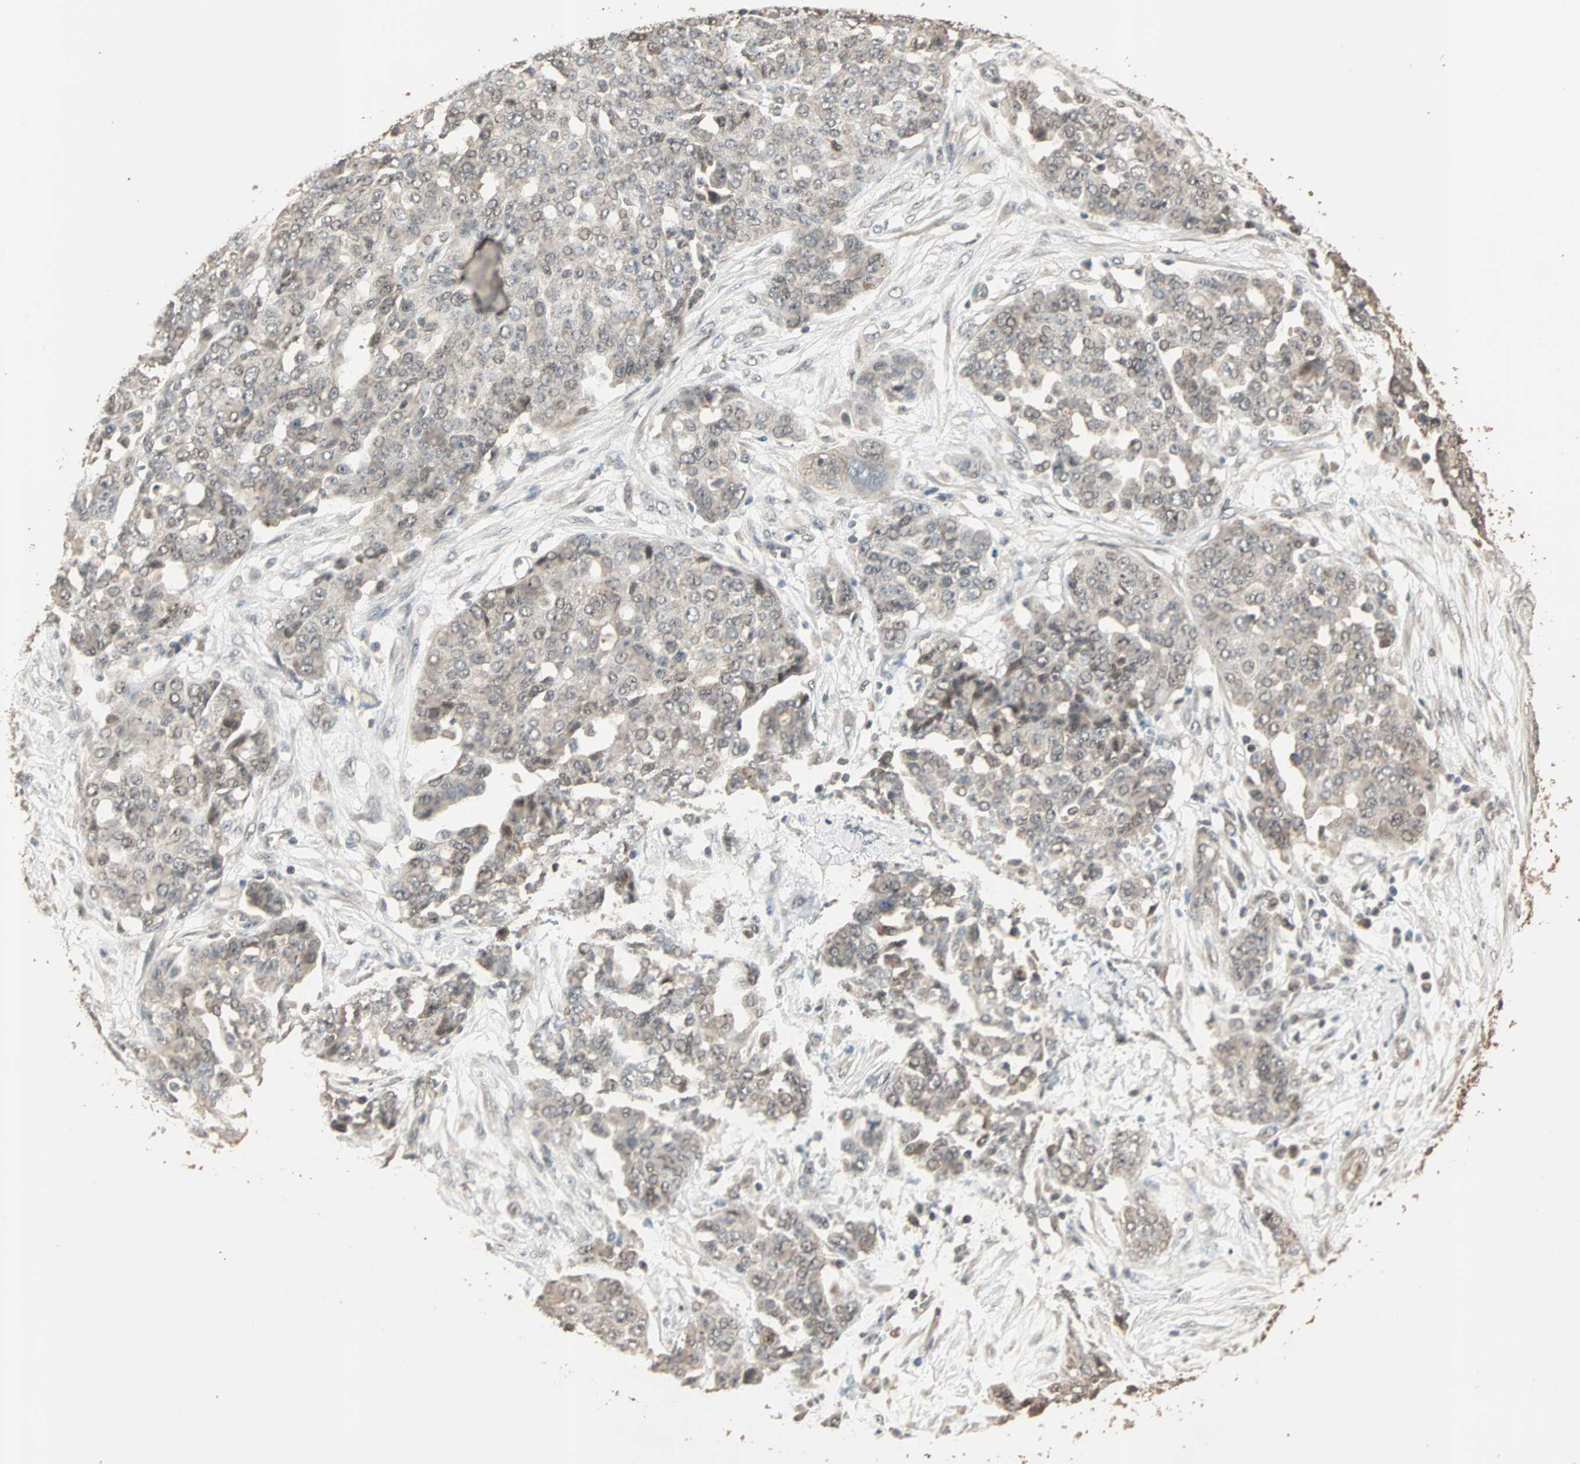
{"staining": {"intensity": "weak", "quantity": ">75%", "location": "cytoplasmic/membranous,nuclear"}, "tissue": "ovarian cancer", "cell_type": "Tumor cells", "image_type": "cancer", "snomed": [{"axis": "morphology", "description": "Cystadenocarcinoma, serous, NOS"}, {"axis": "topography", "description": "Soft tissue"}, {"axis": "topography", "description": "Ovary"}], "caption": "Protein expression by IHC exhibits weak cytoplasmic/membranous and nuclear expression in approximately >75% of tumor cells in ovarian cancer (serous cystadenocarcinoma).", "gene": "ZBTB33", "patient": {"sex": "female", "age": 57}}